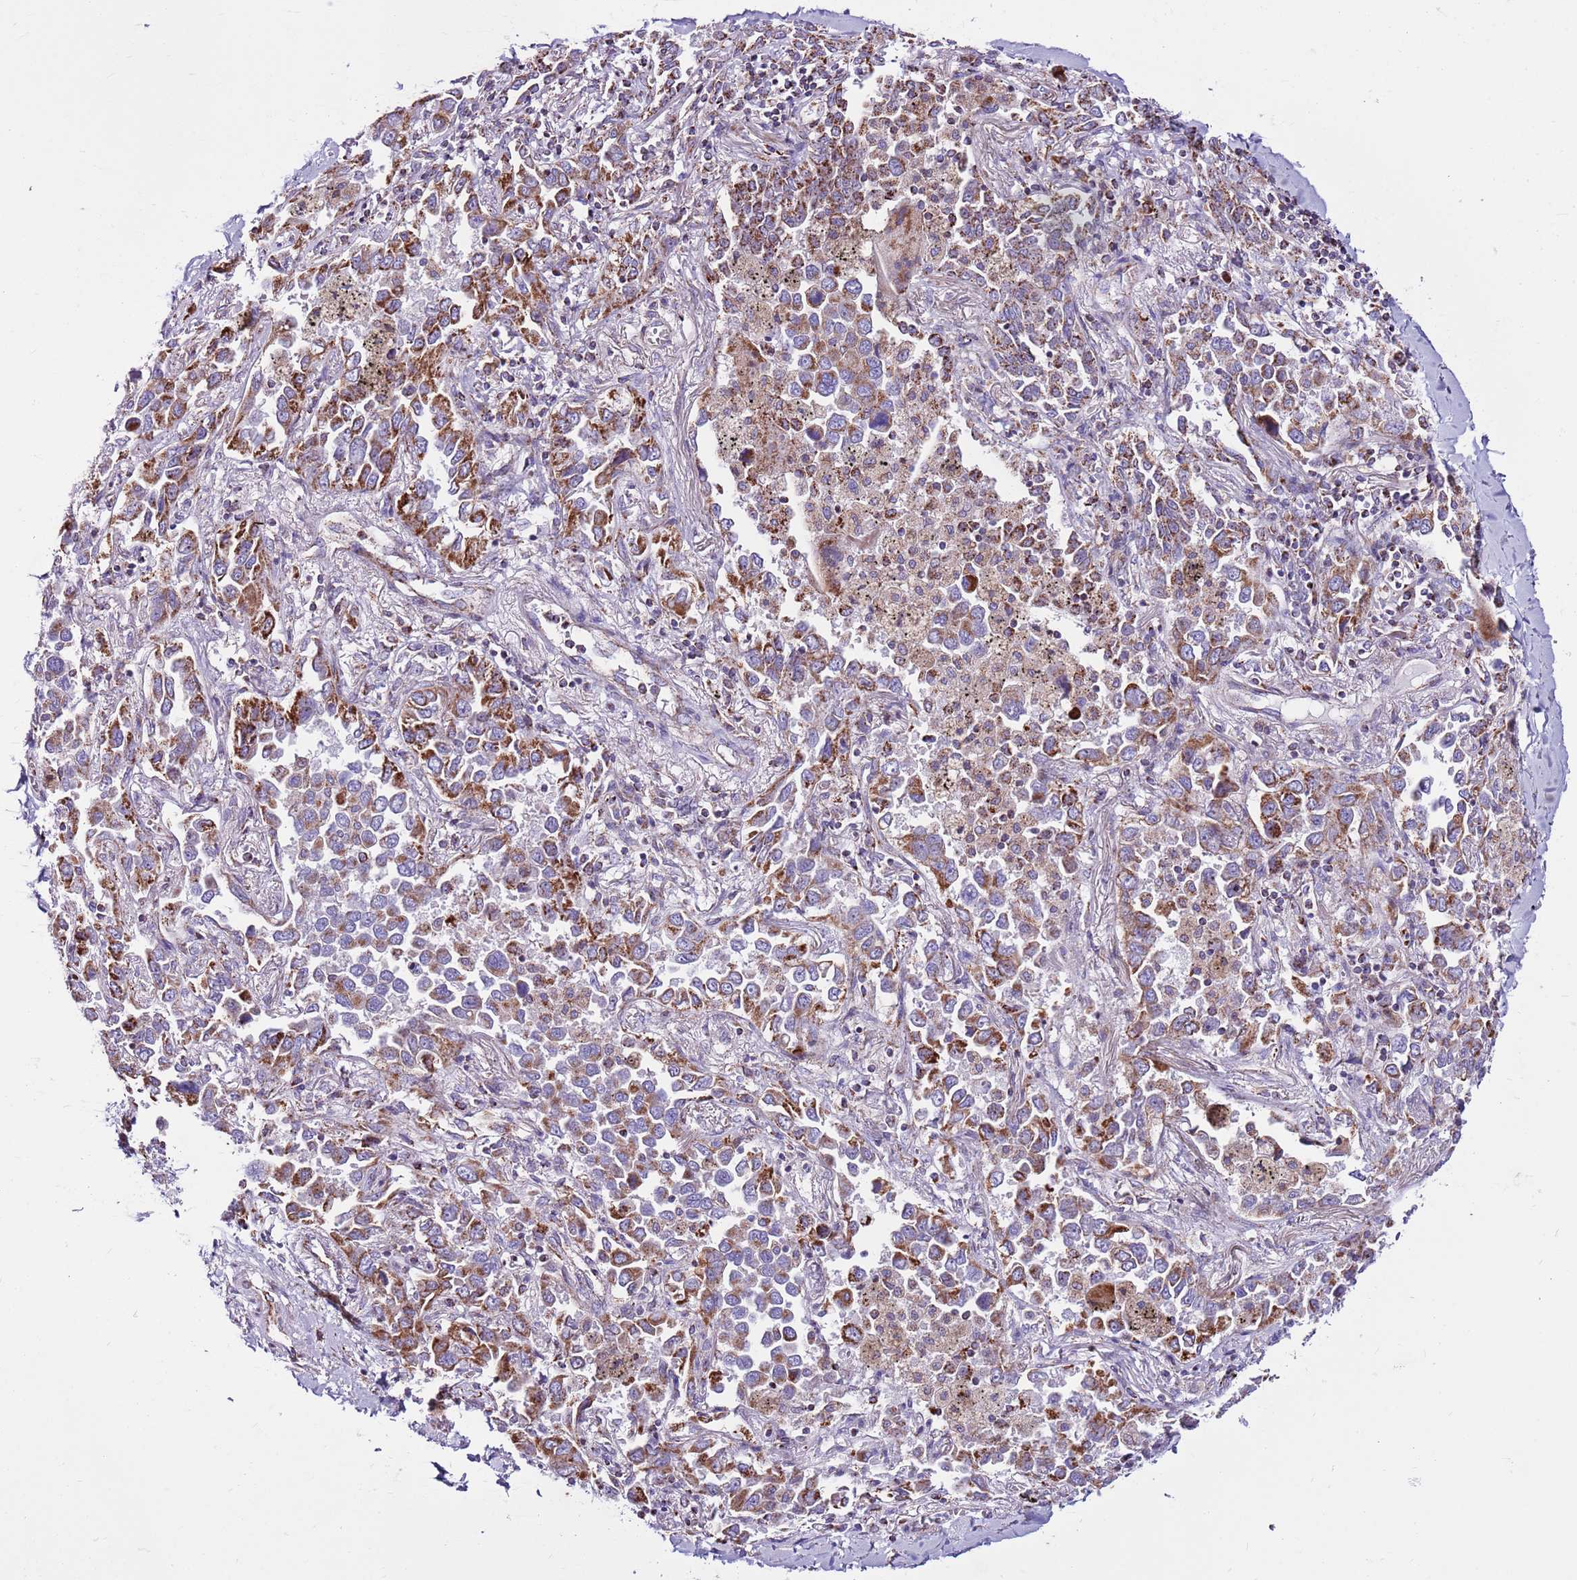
{"staining": {"intensity": "moderate", "quantity": ">75%", "location": "cytoplasmic/membranous"}, "tissue": "lung cancer", "cell_type": "Tumor cells", "image_type": "cancer", "snomed": [{"axis": "morphology", "description": "Adenocarcinoma, NOS"}, {"axis": "topography", "description": "Lung"}], "caption": "There is medium levels of moderate cytoplasmic/membranous staining in tumor cells of lung adenocarcinoma, as demonstrated by immunohistochemical staining (brown color).", "gene": "HECTD4", "patient": {"sex": "male", "age": 67}}